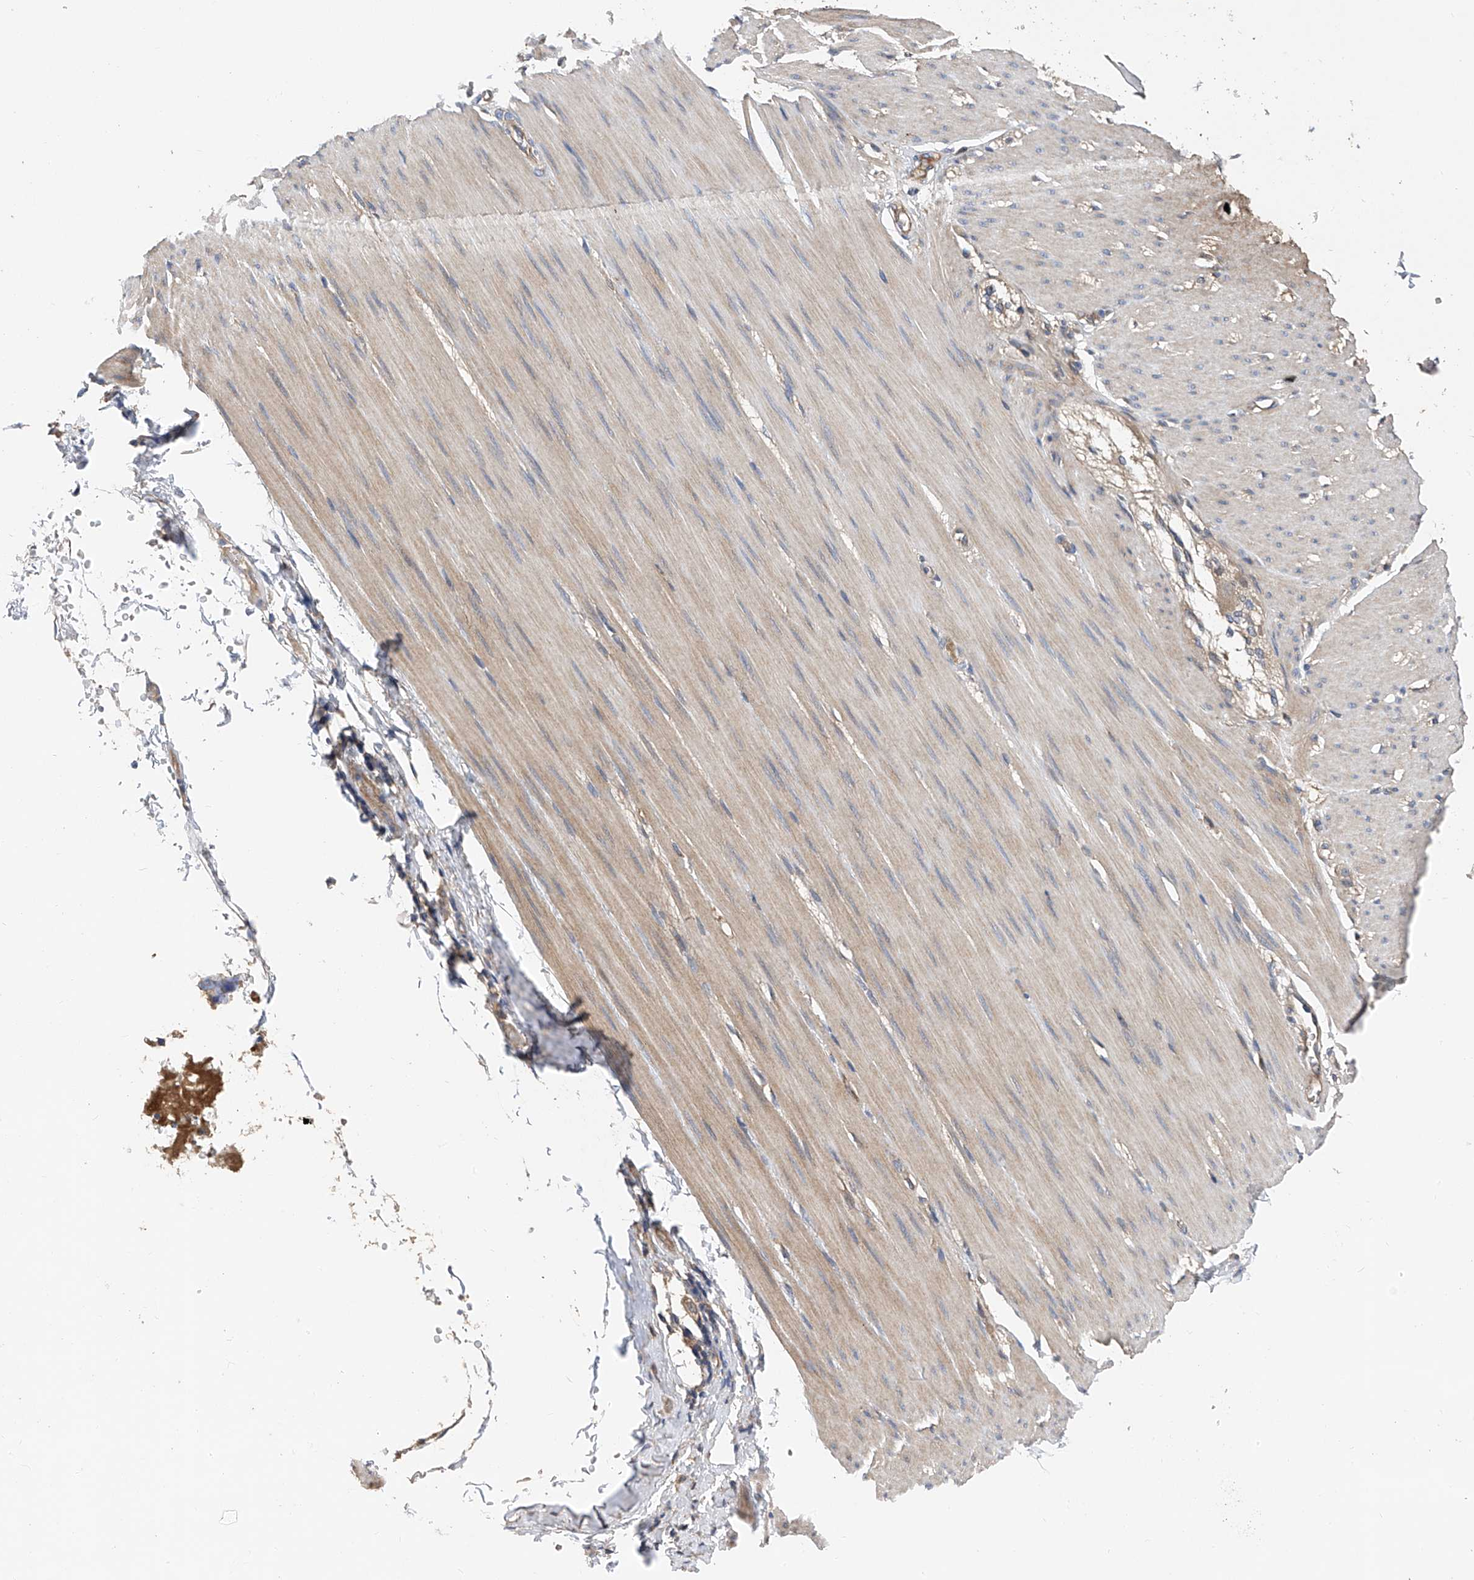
{"staining": {"intensity": "weak", "quantity": "<25%", "location": "cytoplasmic/membranous"}, "tissue": "smooth muscle", "cell_type": "Smooth muscle cells", "image_type": "normal", "snomed": [{"axis": "morphology", "description": "Normal tissue, NOS"}, {"axis": "morphology", "description": "Adenocarcinoma, NOS"}, {"axis": "topography", "description": "Colon"}, {"axis": "topography", "description": "Peripheral nerve tissue"}], "caption": "DAB (3,3'-diaminobenzidine) immunohistochemical staining of normal human smooth muscle reveals no significant staining in smooth muscle cells.", "gene": "PTK2", "patient": {"sex": "male", "age": 14}}